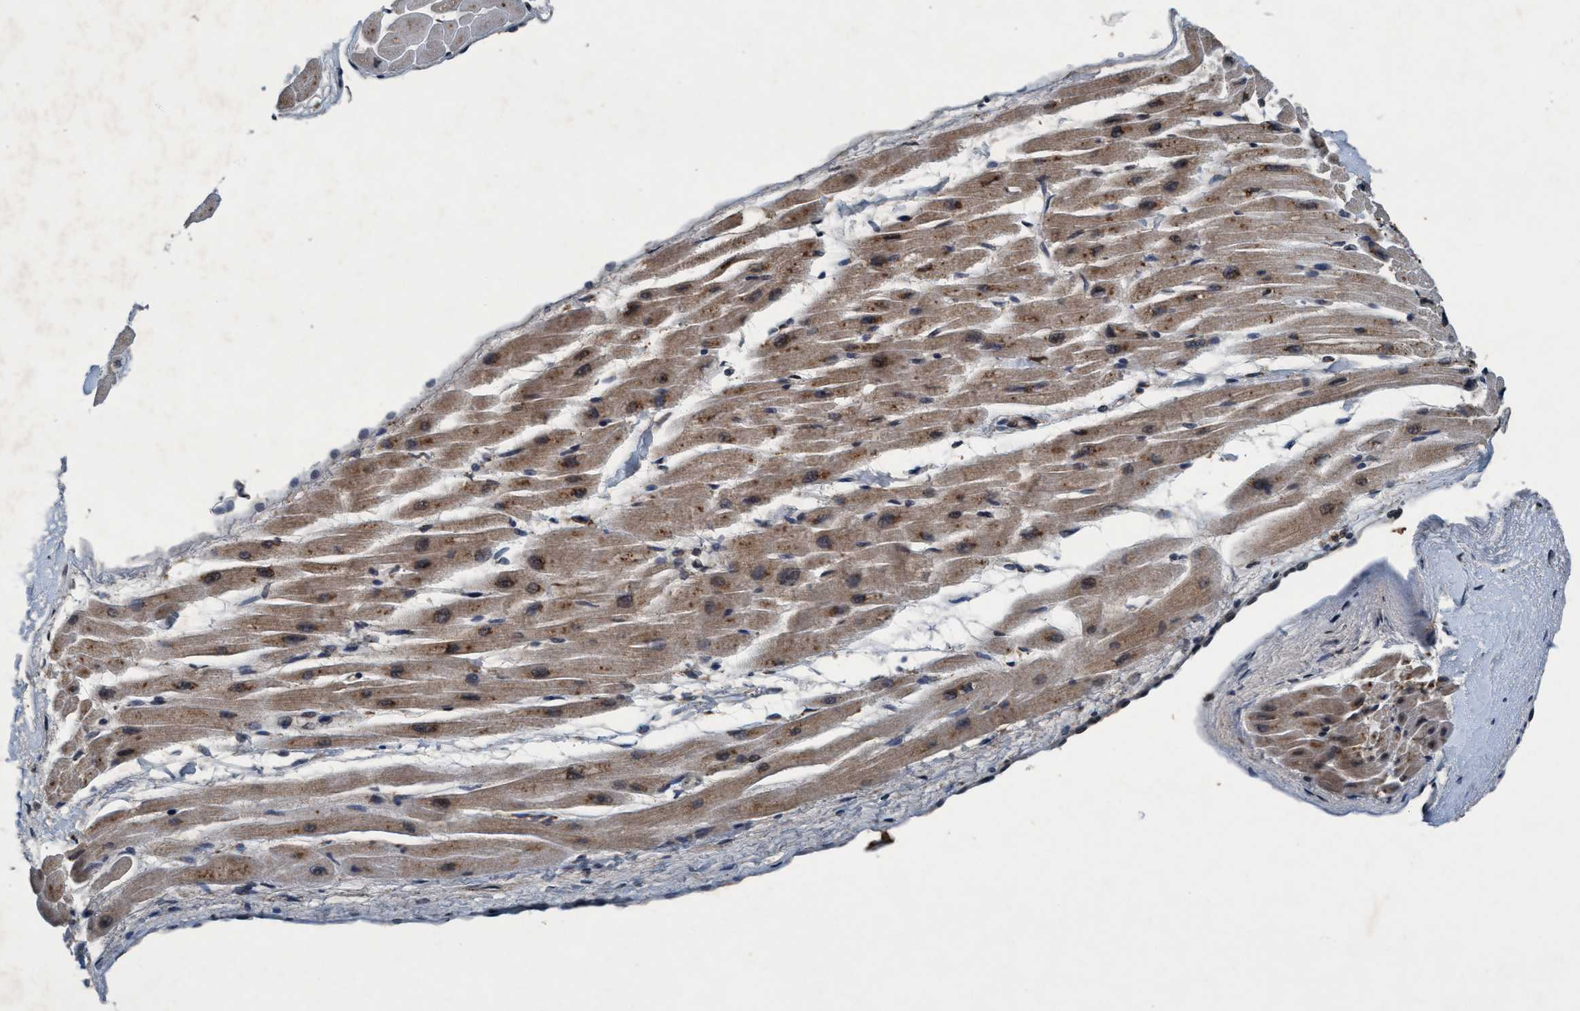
{"staining": {"intensity": "moderate", "quantity": "<25%", "location": "cytoplasmic/membranous"}, "tissue": "heart muscle", "cell_type": "Cardiomyocytes", "image_type": "normal", "snomed": [{"axis": "morphology", "description": "Normal tissue, NOS"}, {"axis": "topography", "description": "Heart"}], "caption": "A brown stain shows moderate cytoplasmic/membranous positivity of a protein in cardiomyocytes of normal heart muscle. (Brightfield microscopy of DAB IHC at high magnification).", "gene": "AKT1S1", "patient": {"sex": "male", "age": 45}}